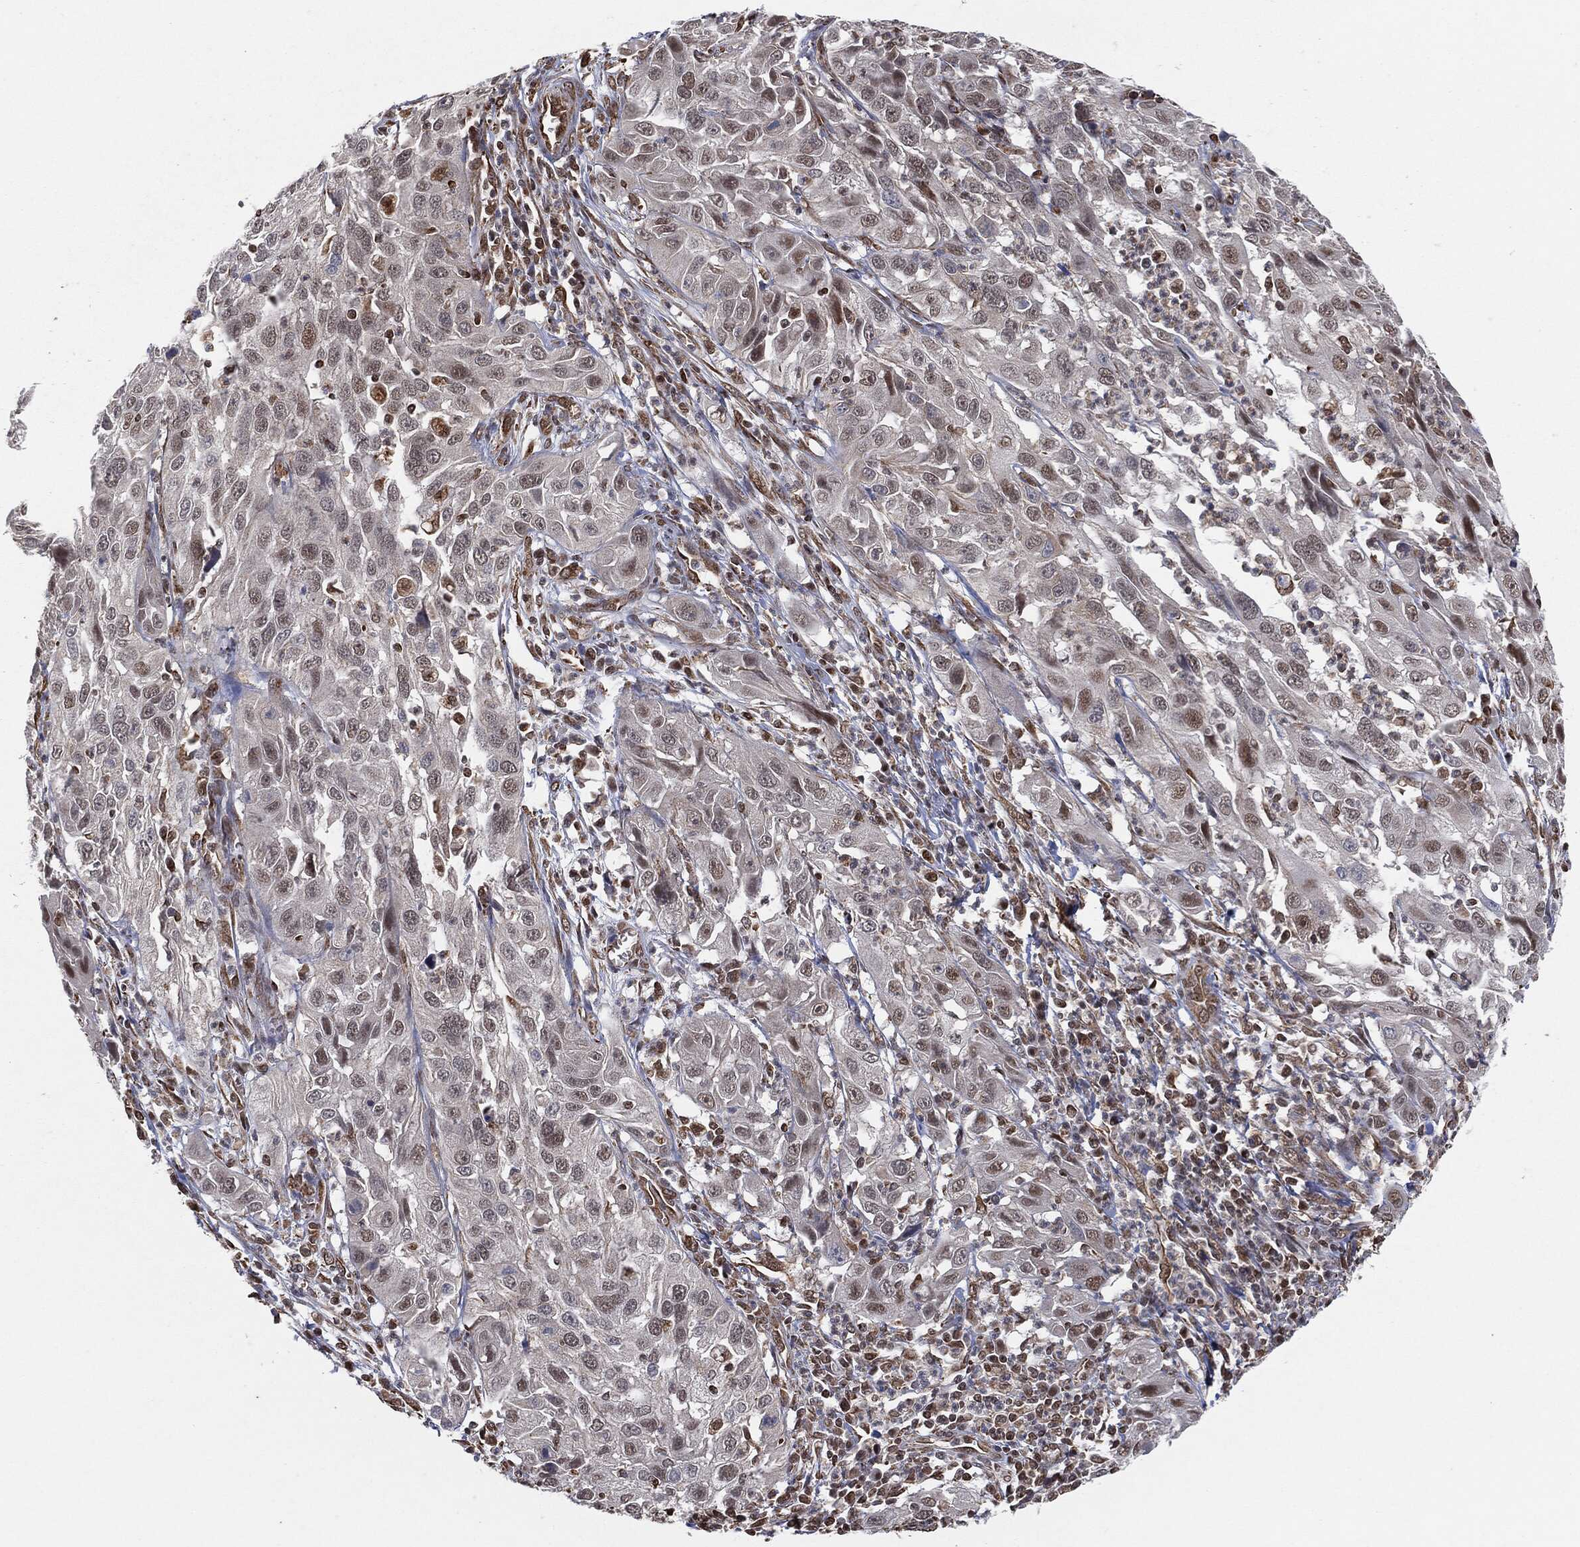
{"staining": {"intensity": "moderate", "quantity": "<25%", "location": "nuclear"}, "tissue": "cervical cancer", "cell_type": "Tumor cells", "image_type": "cancer", "snomed": [{"axis": "morphology", "description": "Squamous cell carcinoma, NOS"}, {"axis": "topography", "description": "Cervix"}], "caption": "A brown stain highlights moderate nuclear staining of a protein in human cervical squamous cell carcinoma tumor cells.", "gene": "TP53RK", "patient": {"sex": "female", "age": 32}}